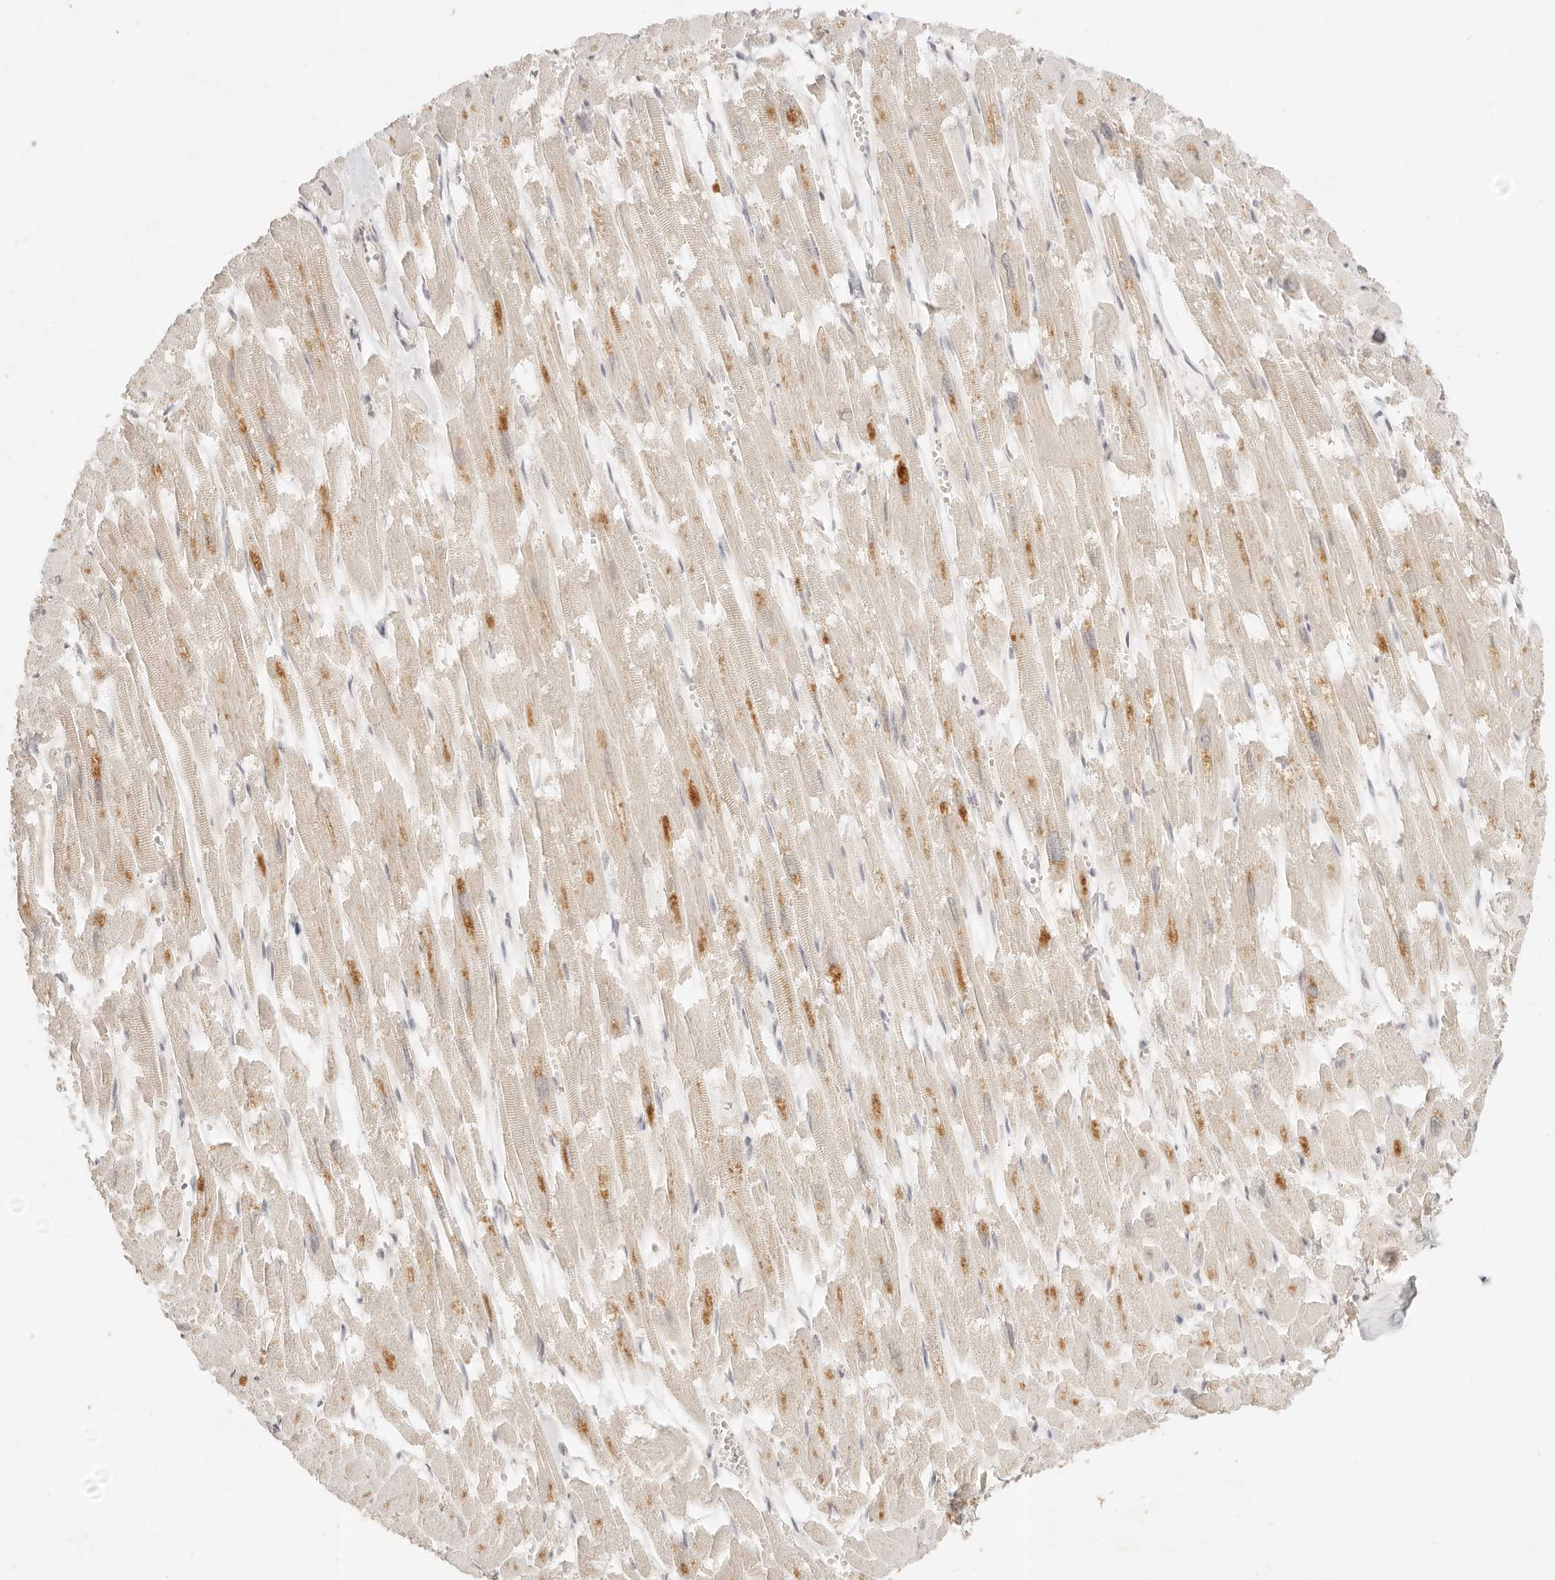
{"staining": {"intensity": "moderate", "quantity": "<25%", "location": "cytoplasmic/membranous"}, "tissue": "heart muscle", "cell_type": "Cardiomyocytes", "image_type": "normal", "snomed": [{"axis": "morphology", "description": "Normal tissue, NOS"}, {"axis": "topography", "description": "Heart"}], "caption": "Immunohistochemistry (IHC) micrograph of unremarkable heart muscle stained for a protein (brown), which reveals low levels of moderate cytoplasmic/membranous positivity in about <25% of cardiomyocytes.", "gene": "GPR156", "patient": {"sex": "male", "age": 54}}